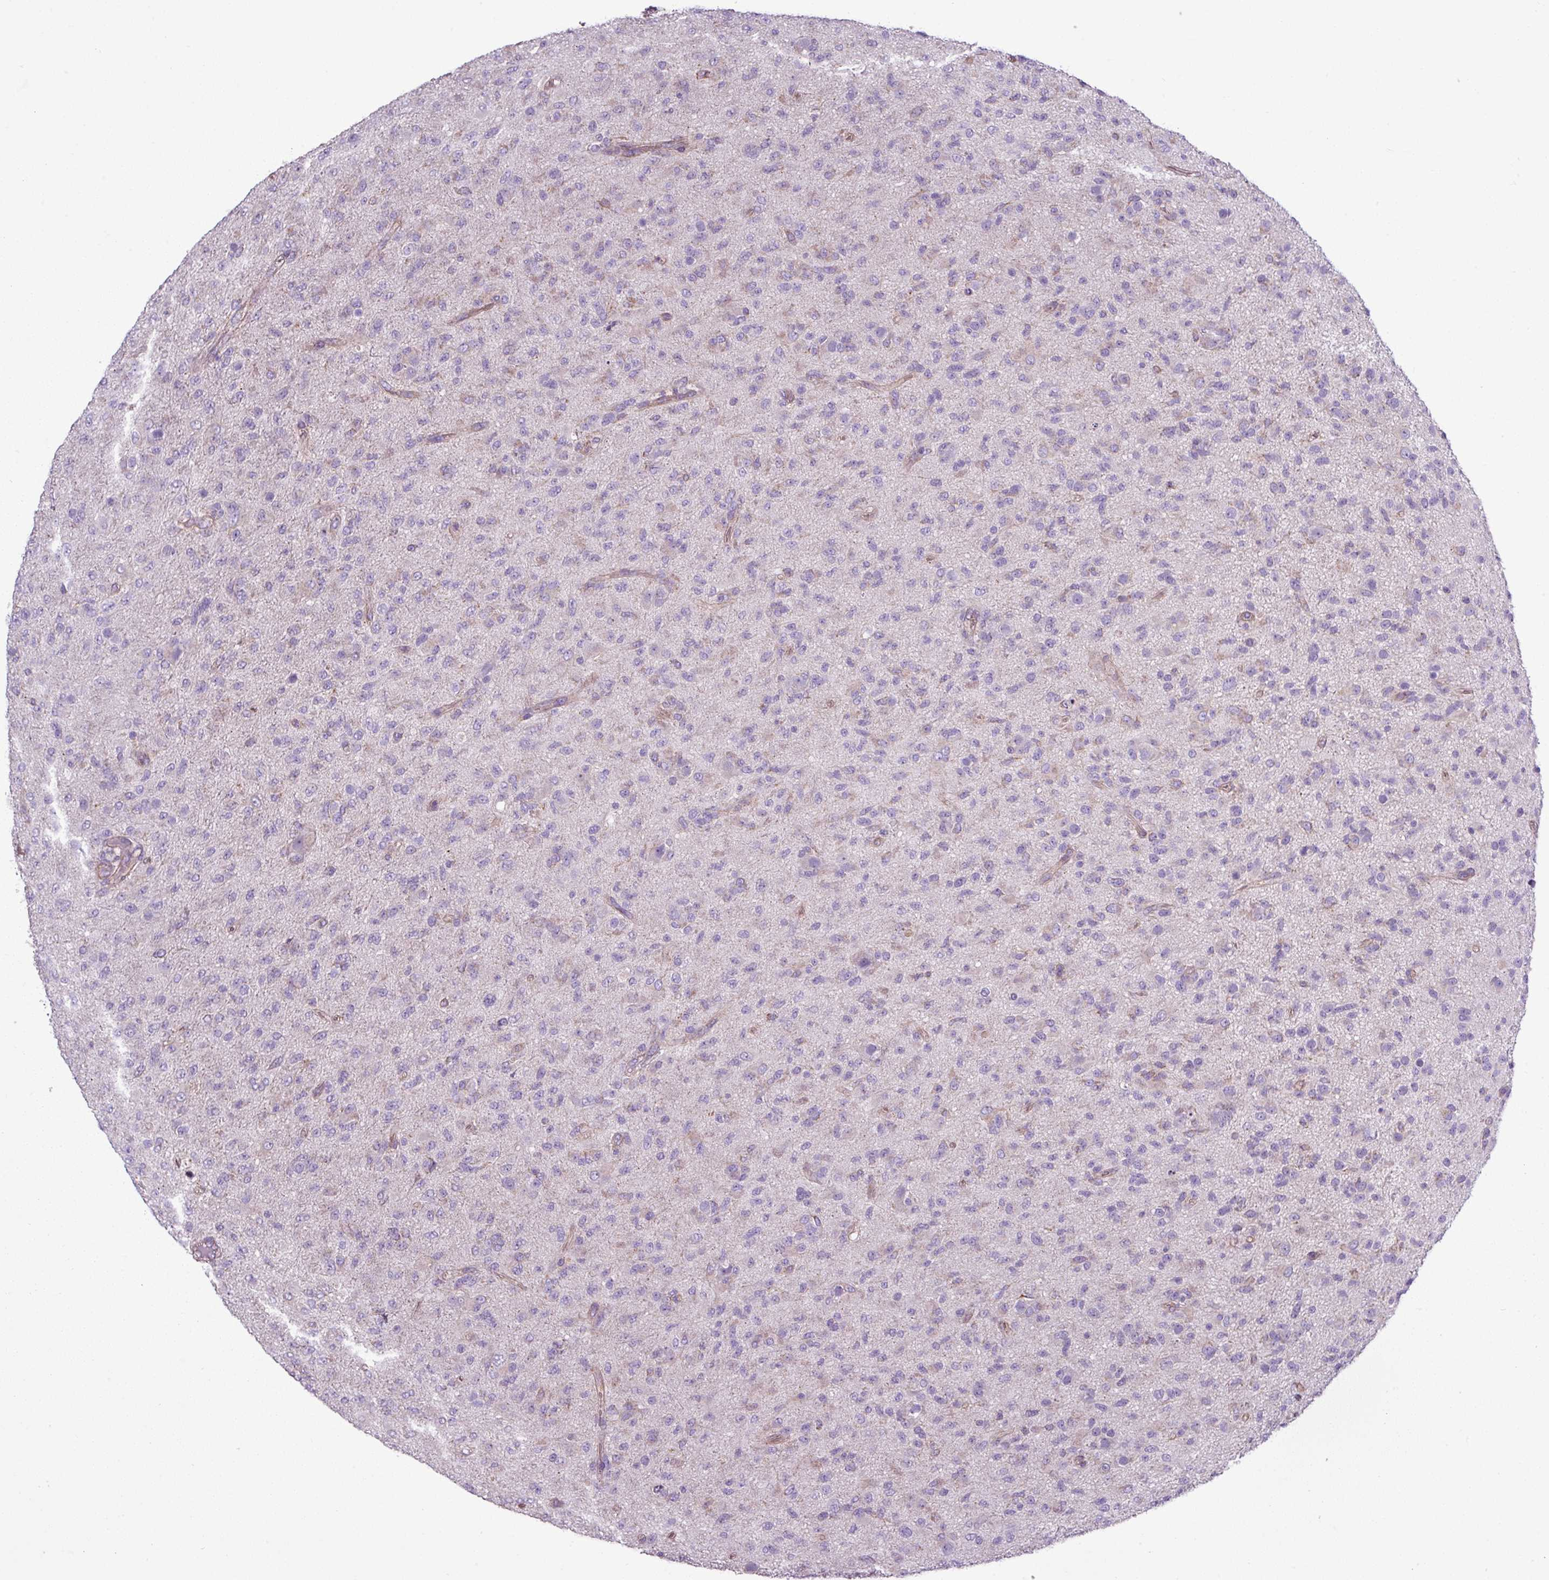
{"staining": {"intensity": "negative", "quantity": "none", "location": "none"}, "tissue": "glioma", "cell_type": "Tumor cells", "image_type": "cancer", "snomed": [{"axis": "morphology", "description": "Glioma, malignant, Low grade"}, {"axis": "topography", "description": "Brain"}], "caption": "Tumor cells are negative for brown protein staining in glioma. Nuclei are stained in blue.", "gene": "BTN2A2", "patient": {"sex": "male", "age": 65}}